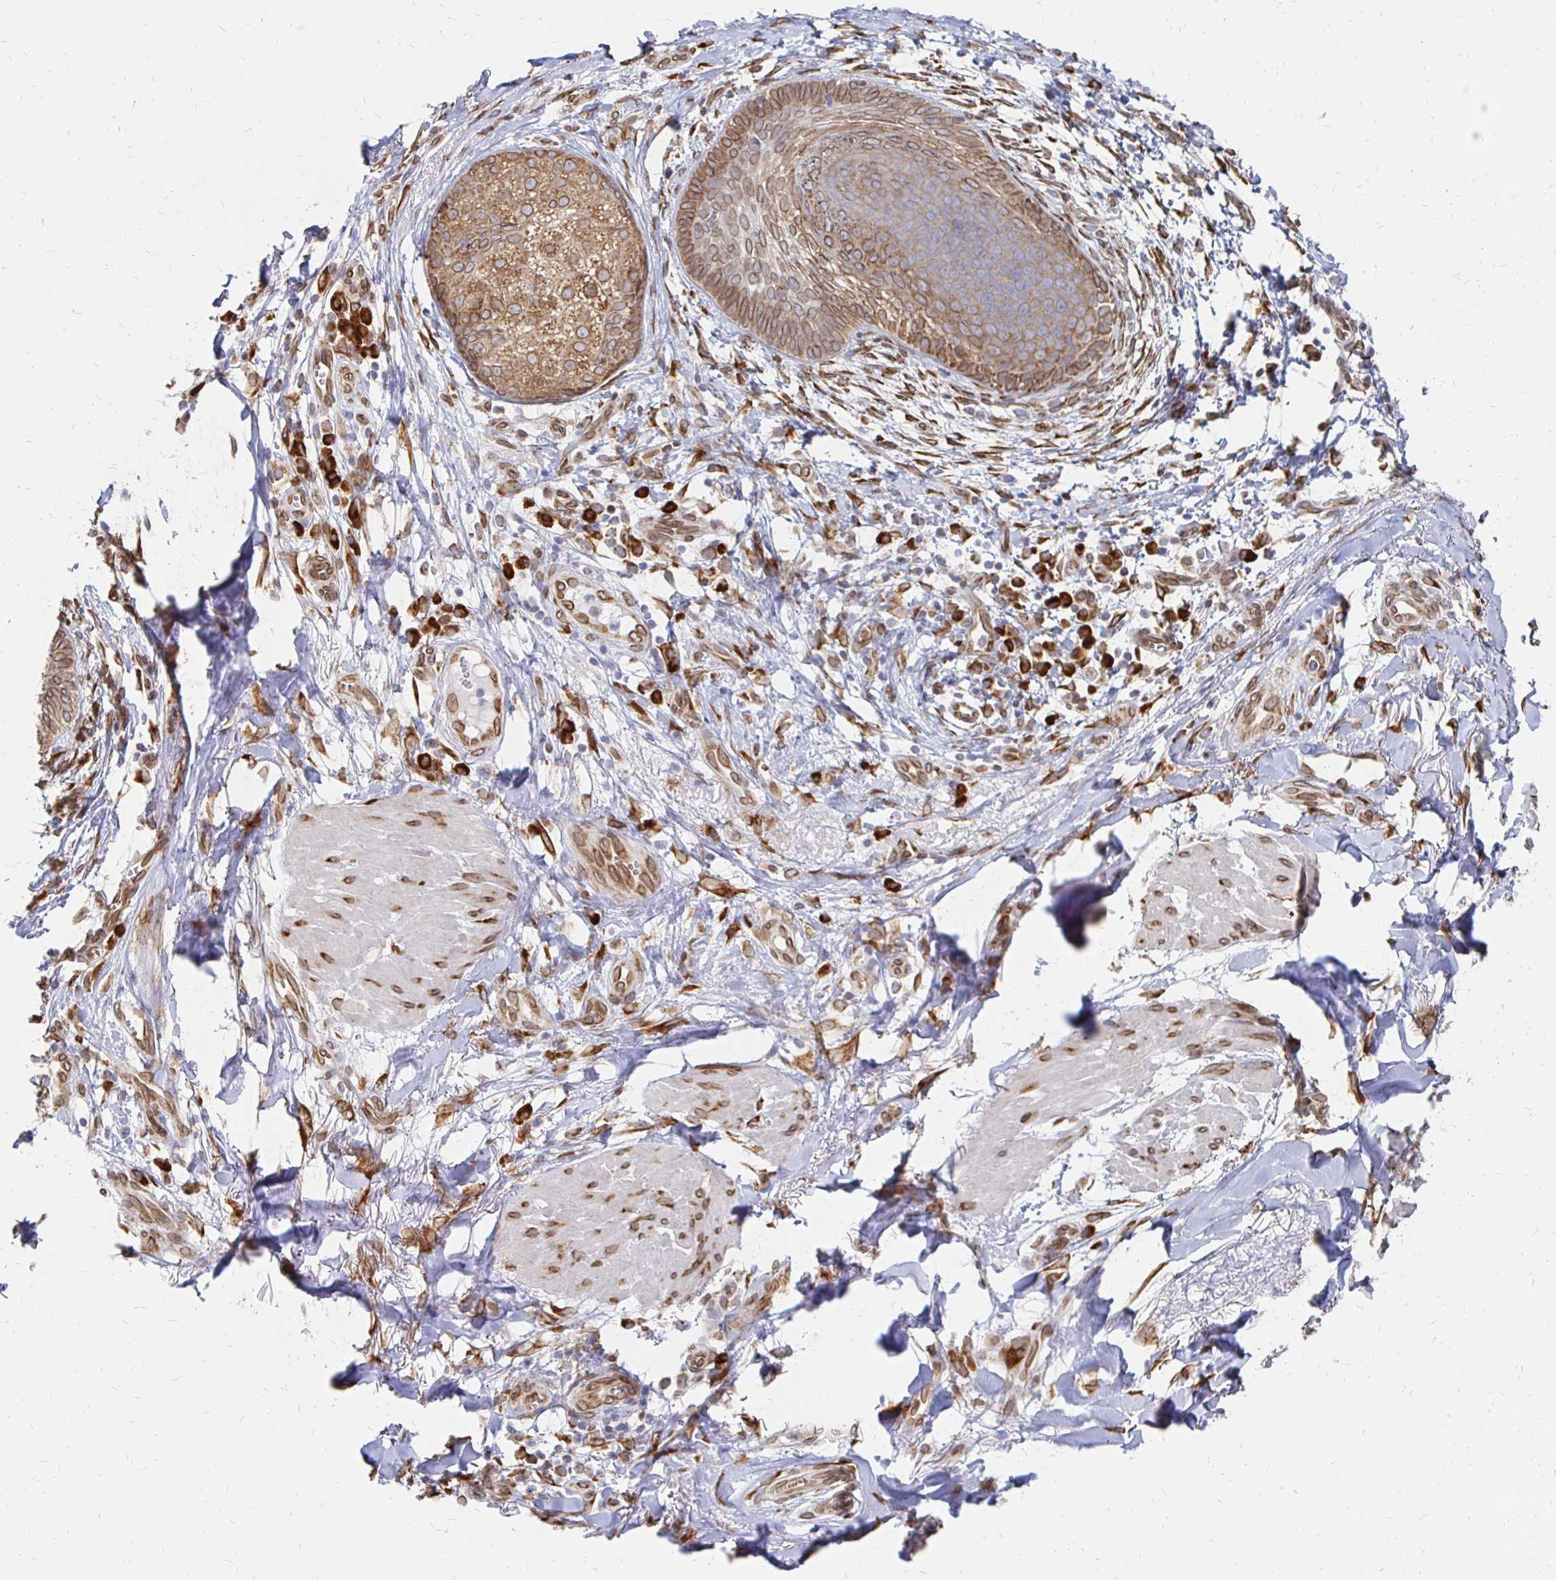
{"staining": {"intensity": "moderate", "quantity": ">75%", "location": "cytoplasmic/membranous,nuclear"}, "tissue": "melanoma", "cell_type": "Tumor cells", "image_type": "cancer", "snomed": [{"axis": "morphology", "description": "Malignant melanoma, NOS"}, {"axis": "topography", "description": "Skin"}], "caption": "Malignant melanoma stained for a protein displays moderate cytoplasmic/membranous and nuclear positivity in tumor cells.", "gene": "PELI3", "patient": {"sex": "male", "age": 51}}